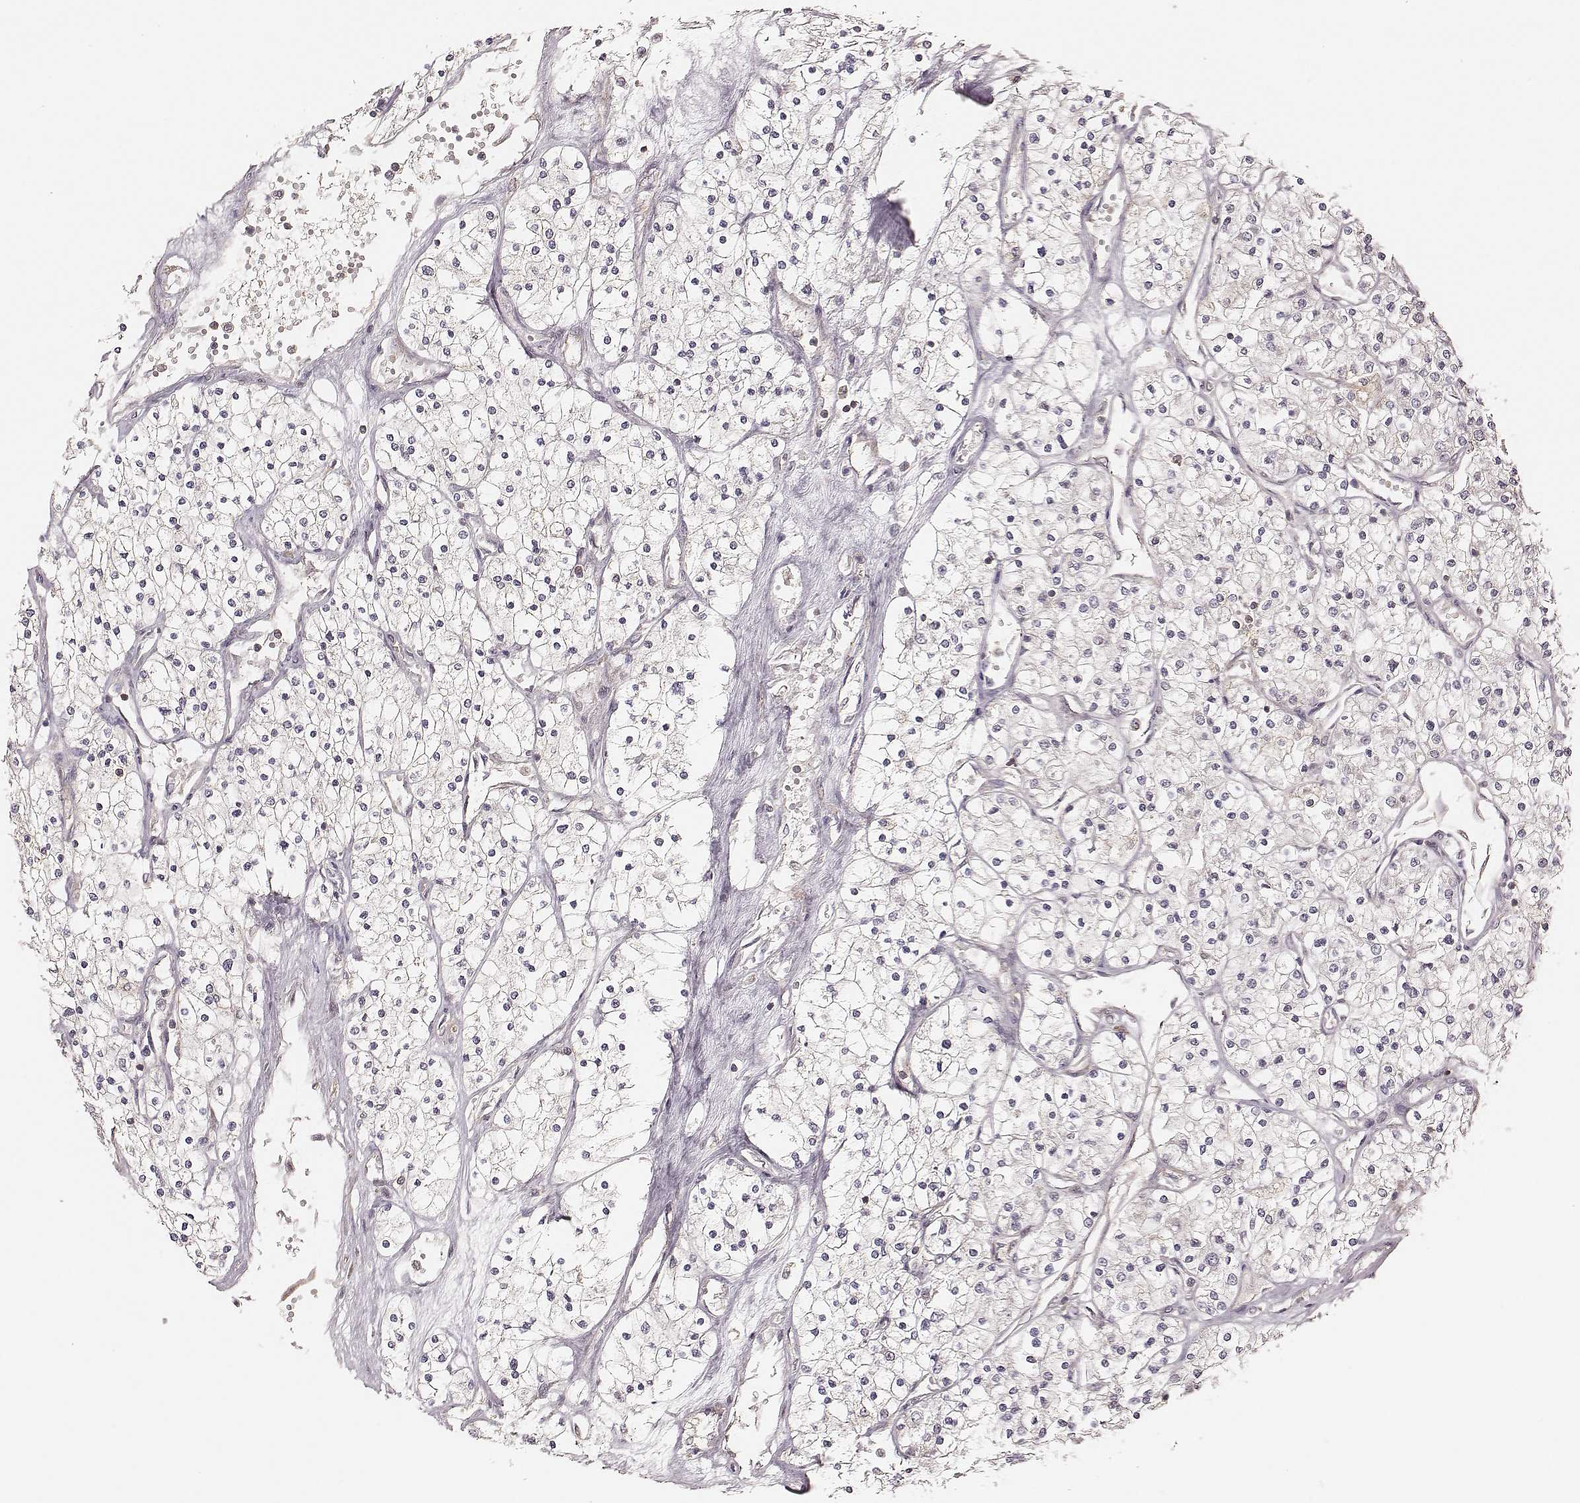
{"staining": {"intensity": "negative", "quantity": "none", "location": "none"}, "tissue": "renal cancer", "cell_type": "Tumor cells", "image_type": "cancer", "snomed": [{"axis": "morphology", "description": "Adenocarcinoma, NOS"}, {"axis": "topography", "description": "Kidney"}], "caption": "This is a photomicrograph of IHC staining of adenocarcinoma (renal), which shows no staining in tumor cells.", "gene": "CARS1", "patient": {"sex": "male", "age": 80}}